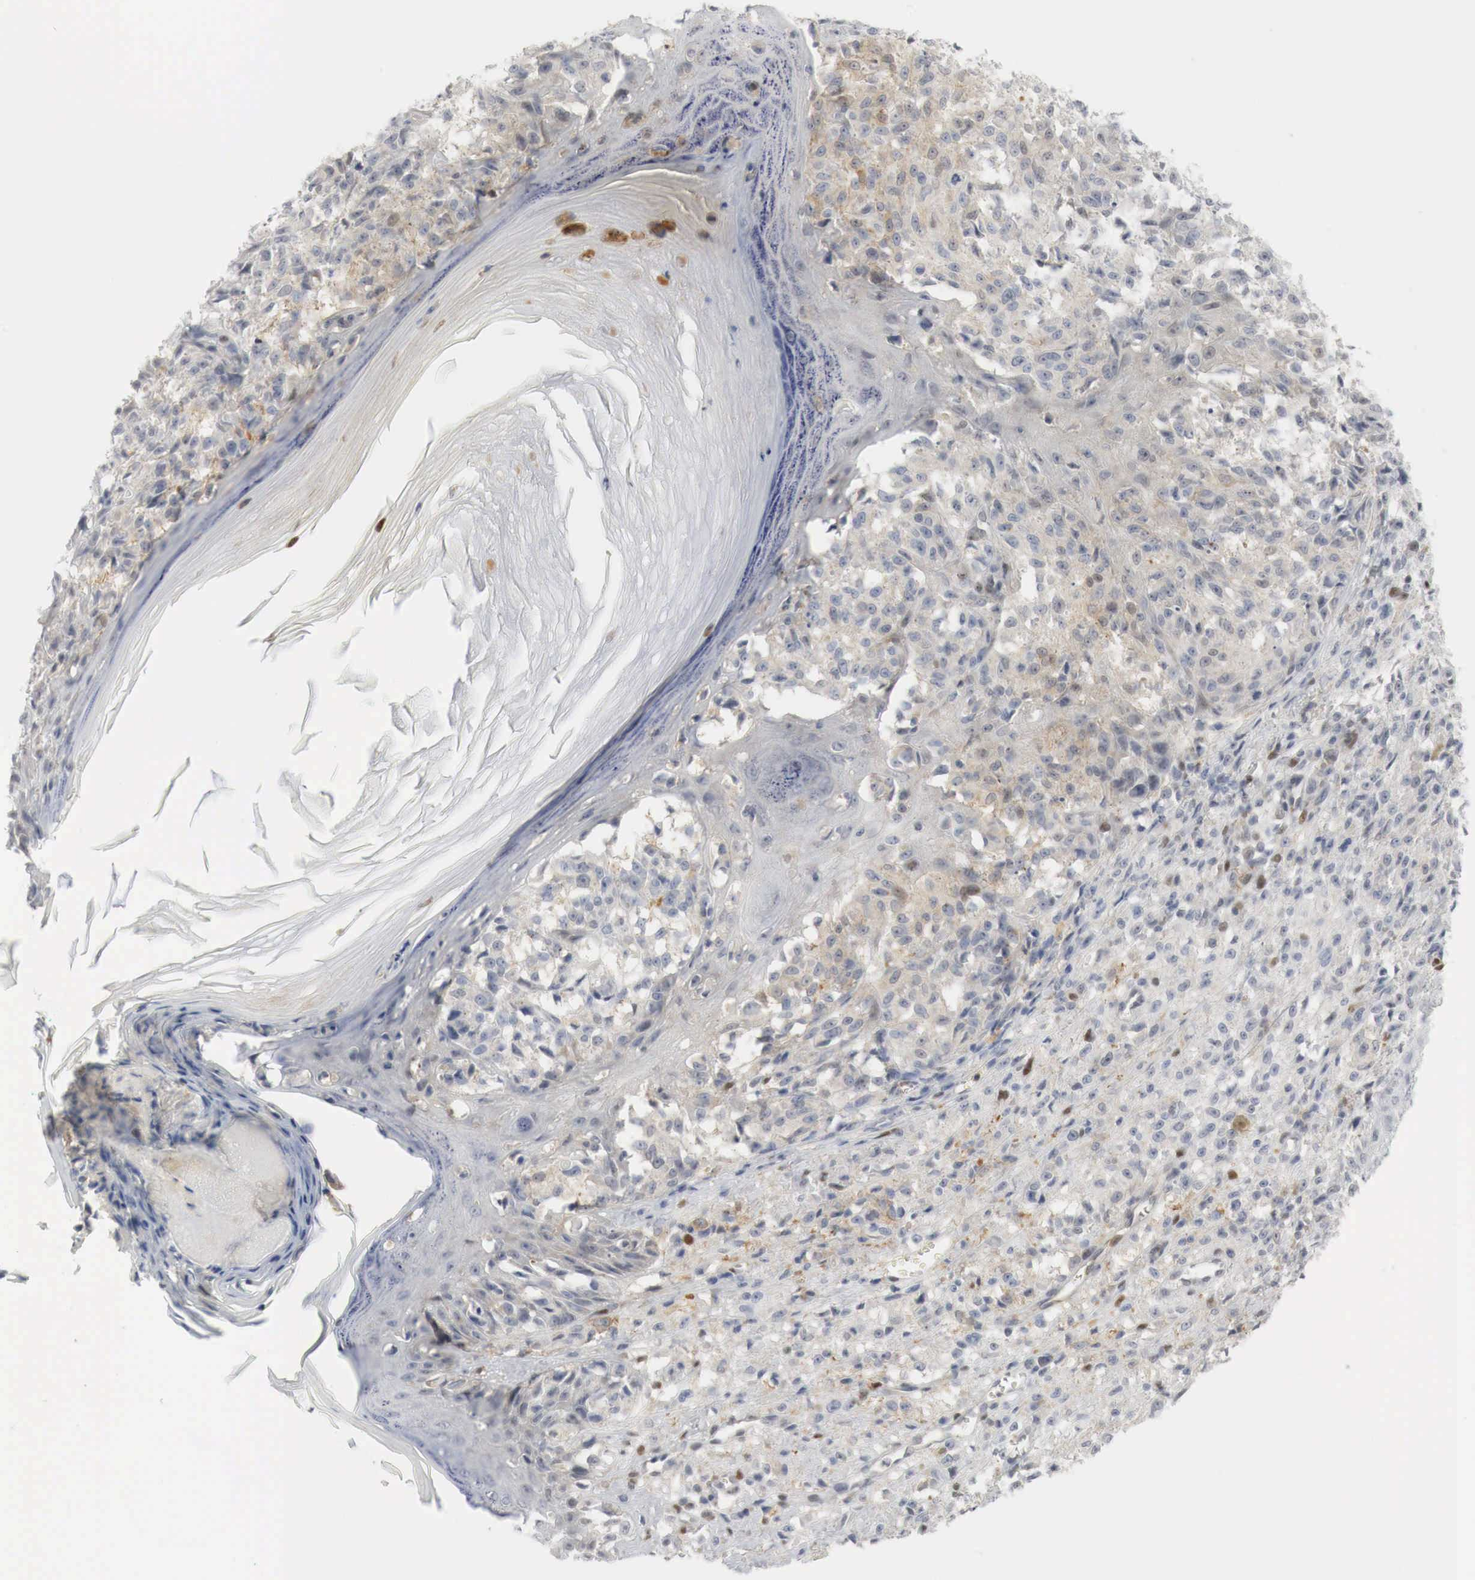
{"staining": {"intensity": "weak", "quantity": "<25%", "location": "cytoplasmic/membranous,nuclear"}, "tissue": "melanoma", "cell_type": "Tumor cells", "image_type": "cancer", "snomed": [{"axis": "morphology", "description": "Malignant melanoma, NOS"}, {"axis": "topography", "description": "Skin"}], "caption": "Immunohistochemistry of human malignant melanoma reveals no positivity in tumor cells.", "gene": "MYC", "patient": {"sex": "male", "age": 80}}